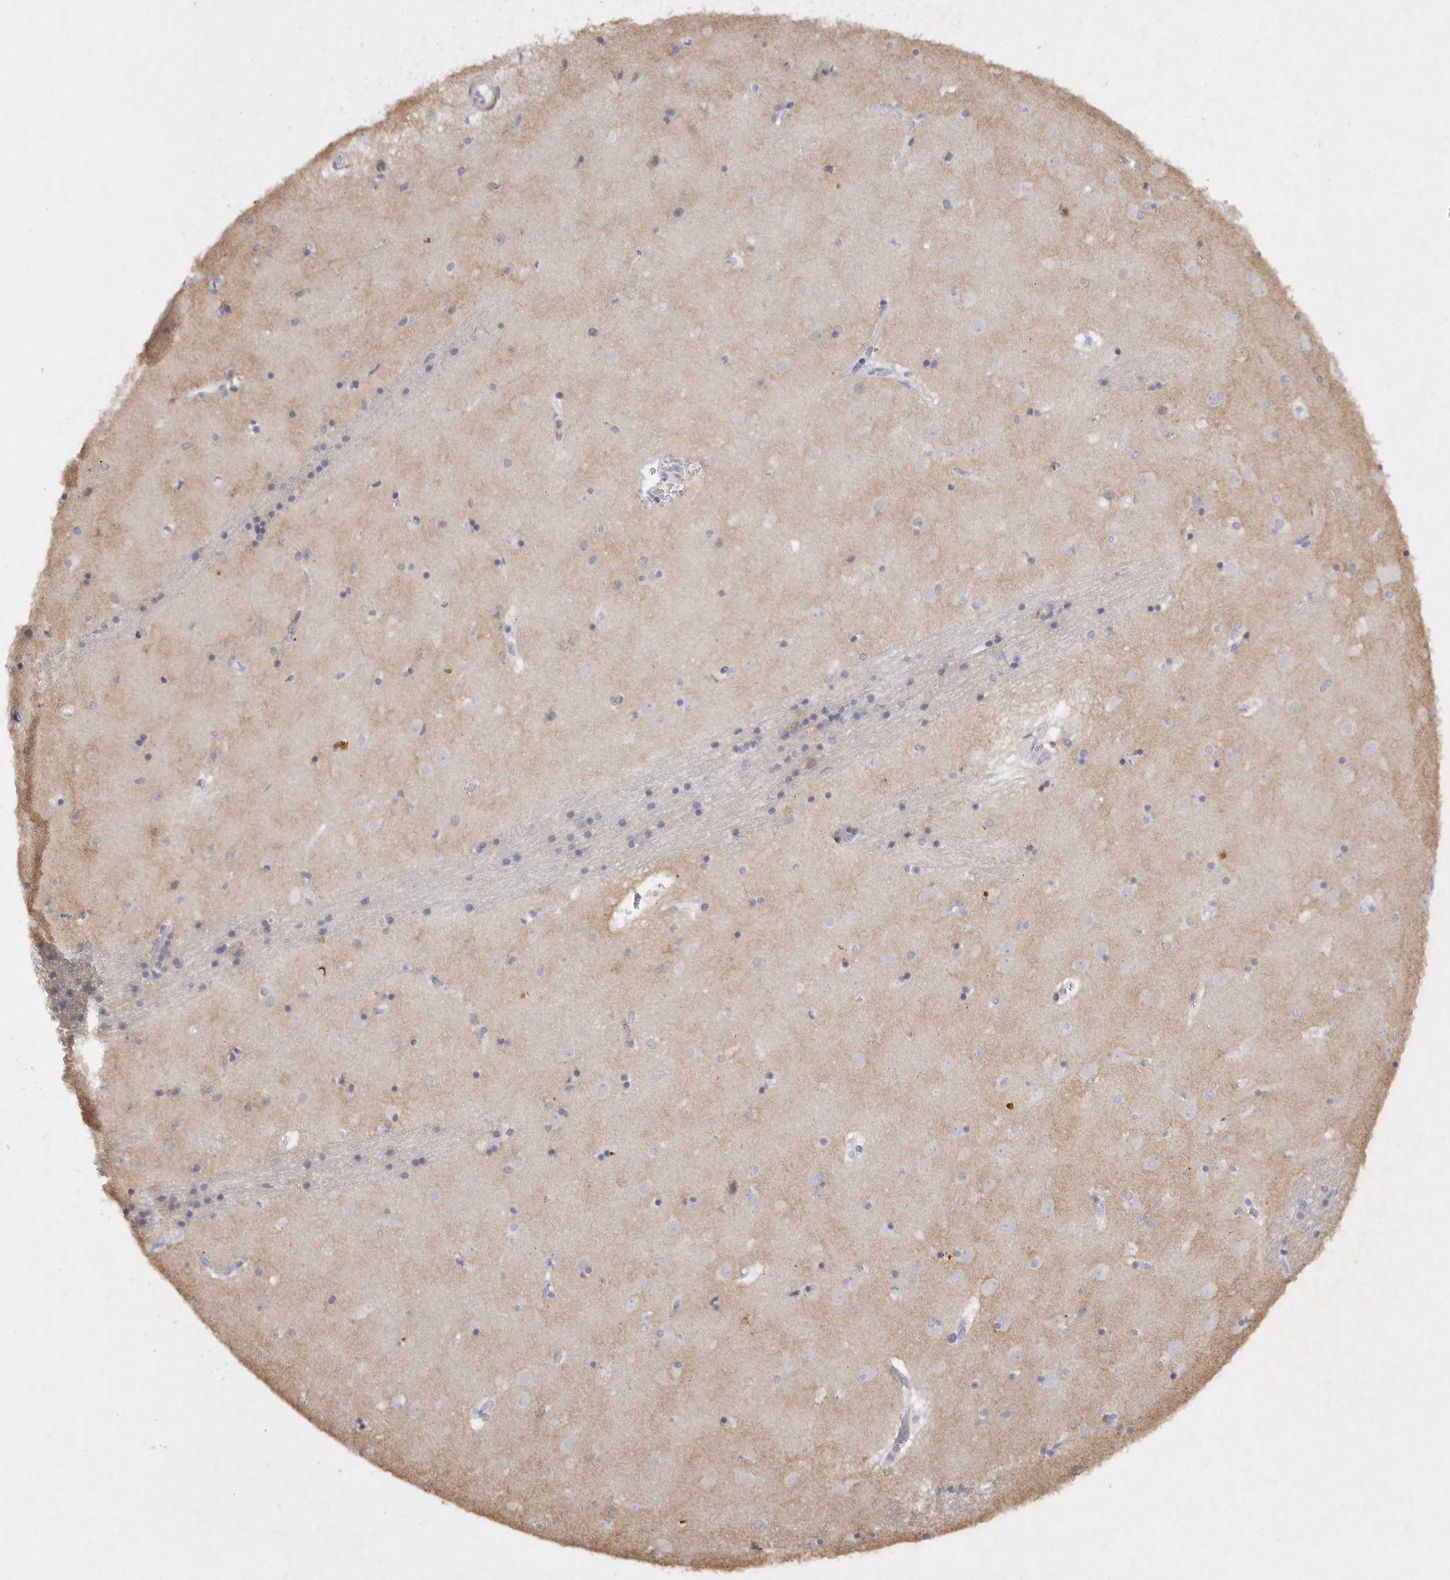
{"staining": {"intensity": "negative", "quantity": "none", "location": "none"}, "tissue": "caudate", "cell_type": "Glial cells", "image_type": "normal", "snomed": [{"axis": "morphology", "description": "Normal tissue, NOS"}, {"axis": "topography", "description": "Lateral ventricle wall"}], "caption": "DAB (3,3'-diaminobenzidine) immunohistochemical staining of normal caudate reveals no significant expression in glial cells.", "gene": "TNR", "patient": {"sex": "male", "age": 70}}